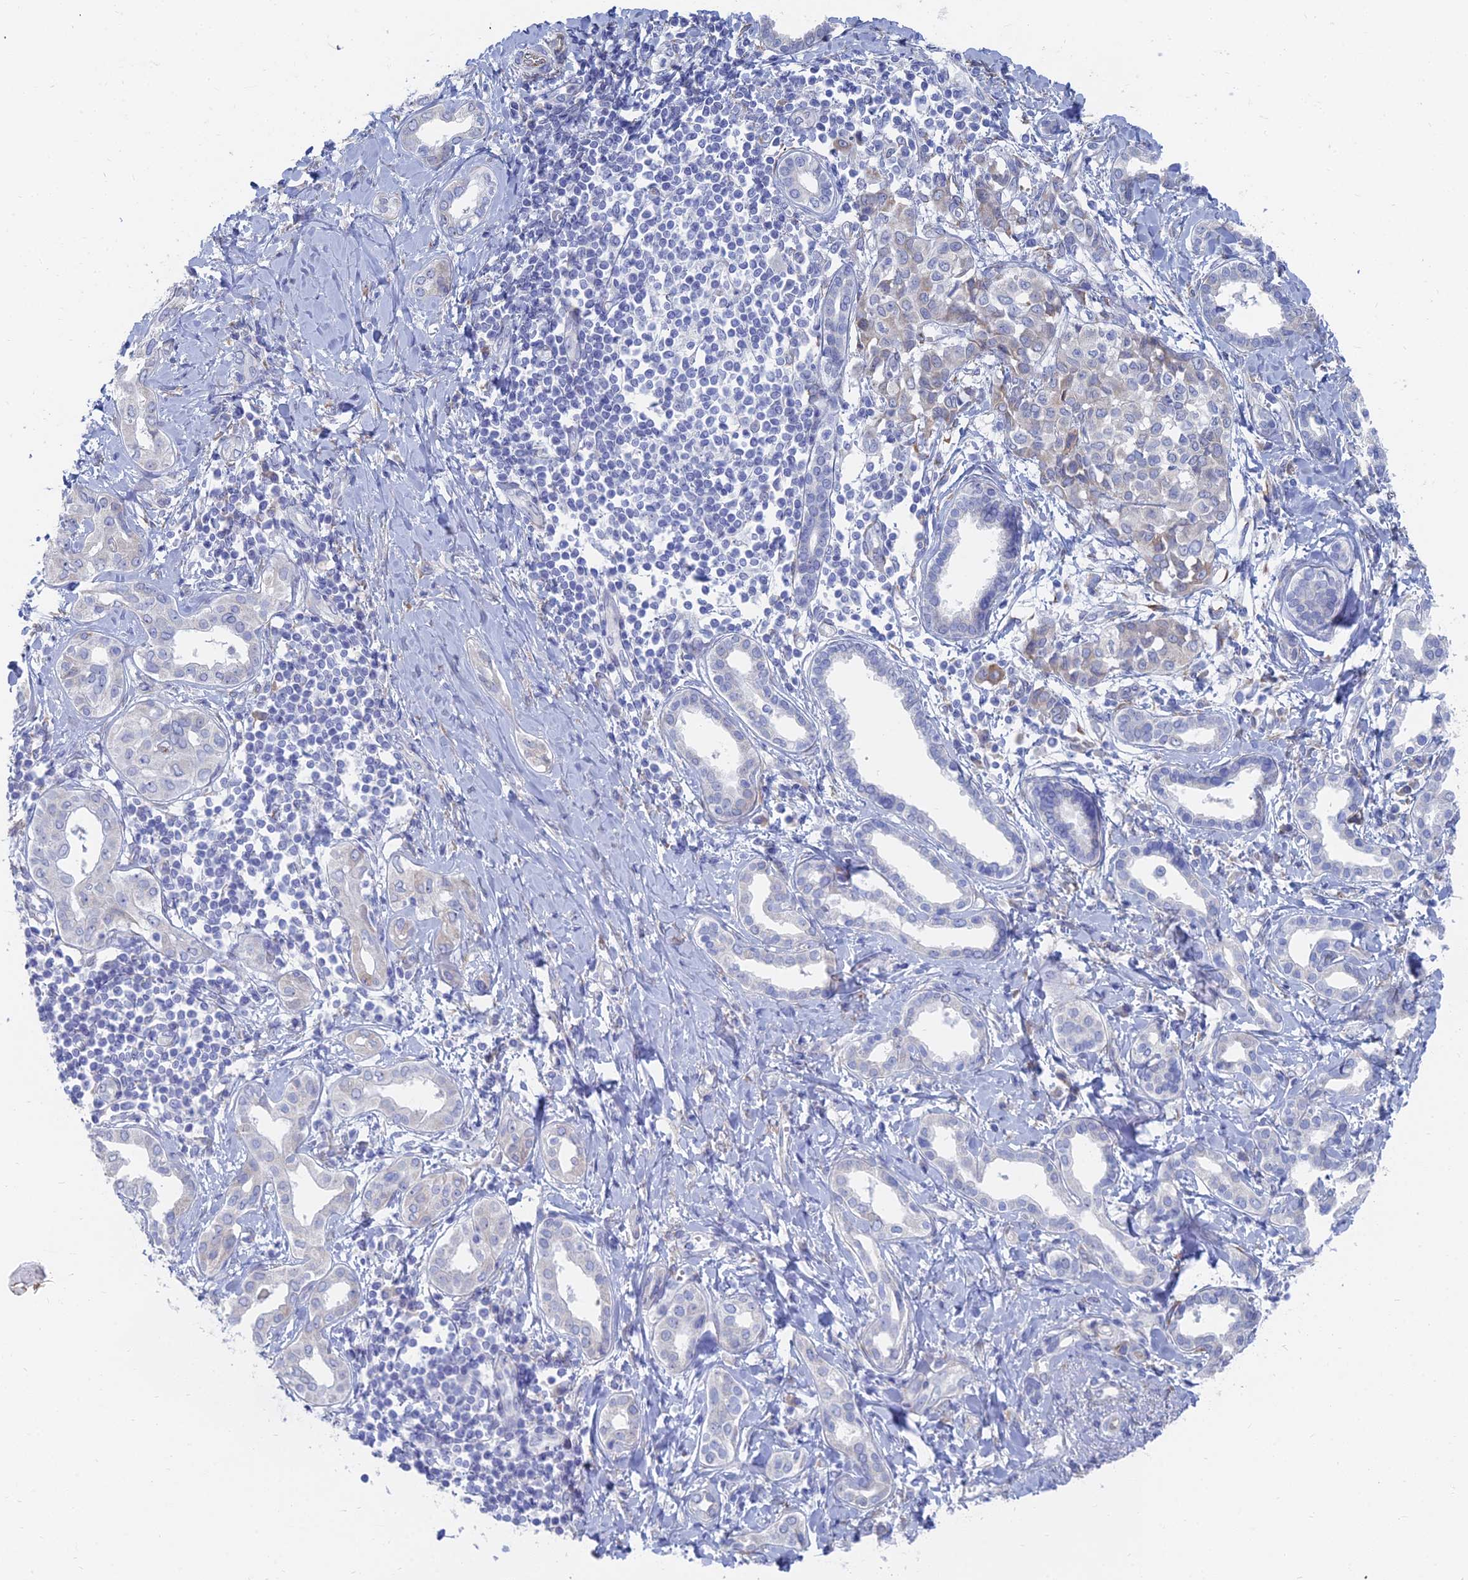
{"staining": {"intensity": "negative", "quantity": "none", "location": "none"}, "tissue": "liver cancer", "cell_type": "Tumor cells", "image_type": "cancer", "snomed": [{"axis": "morphology", "description": "Cholangiocarcinoma"}, {"axis": "topography", "description": "Liver"}], "caption": "Protein analysis of liver cancer shows no significant staining in tumor cells. (DAB (3,3'-diaminobenzidine) IHC, high magnification).", "gene": "TNNT3", "patient": {"sex": "female", "age": 77}}